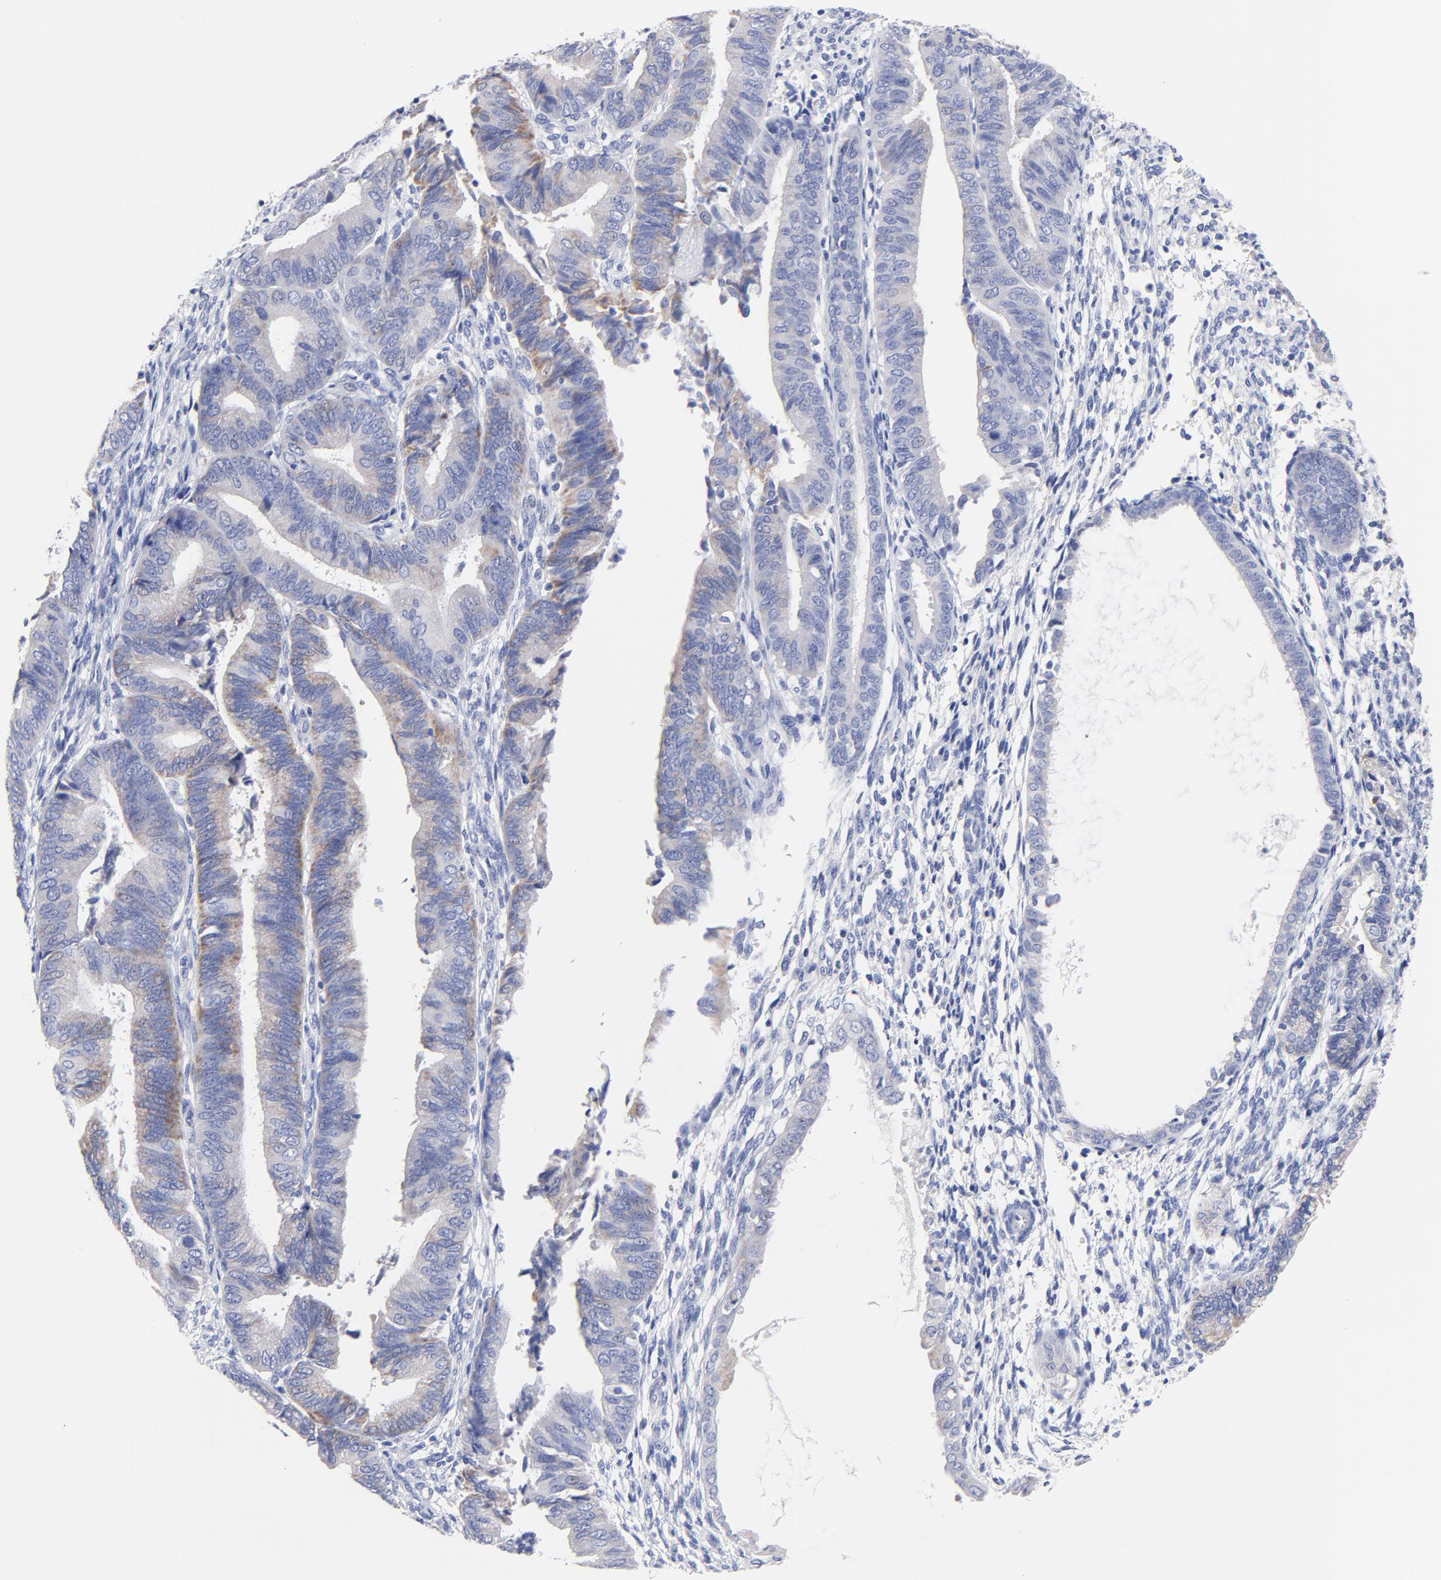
{"staining": {"intensity": "weak", "quantity": "<25%", "location": "cytoplasmic/membranous"}, "tissue": "endometrial cancer", "cell_type": "Tumor cells", "image_type": "cancer", "snomed": [{"axis": "morphology", "description": "Adenocarcinoma, NOS"}, {"axis": "topography", "description": "Endometrium"}], "caption": "Immunohistochemistry (IHC) of adenocarcinoma (endometrial) exhibits no positivity in tumor cells. Nuclei are stained in blue.", "gene": "FBXO10", "patient": {"sex": "female", "age": 63}}